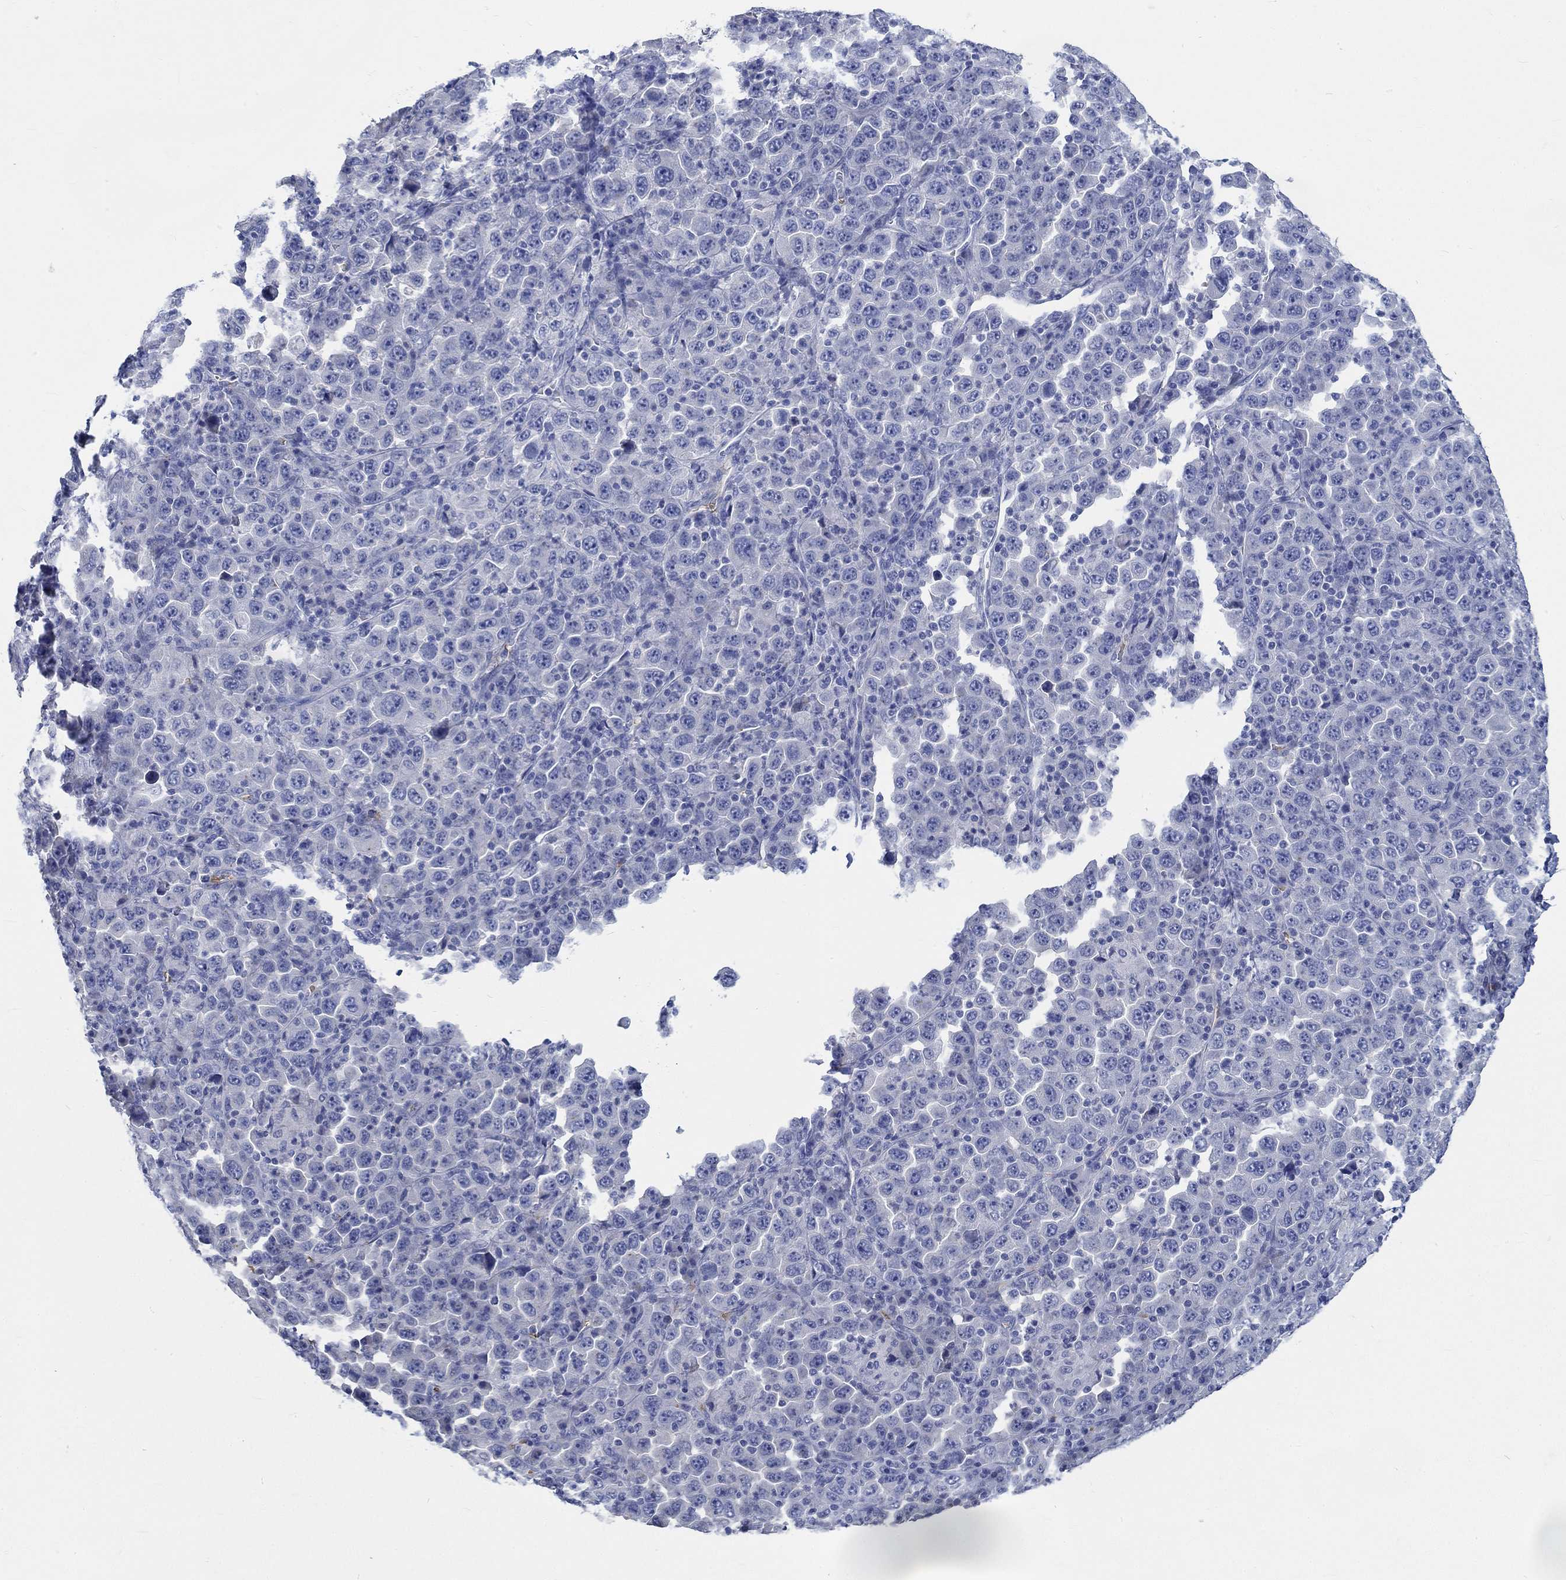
{"staining": {"intensity": "negative", "quantity": "none", "location": "none"}, "tissue": "stomach cancer", "cell_type": "Tumor cells", "image_type": "cancer", "snomed": [{"axis": "morphology", "description": "Normal tissue, NOS"}, {"axis": "morphology", "description": "Adenocarcinoma, NOS"}, {"axis": "topography", "description": "Stomach, upper"}, {"axis": "topography", "description": "Stomach"}], "caption": "Micrograph shows no protein staining in tumor cells of stomach cancer (adenocarcinoma) tissue. (DAB (3,3'-diaminobenzidine) immunohistochemistry, high magnification).", "gene": "KCNA1", "patient": {"sex": "male", "age": 59}}